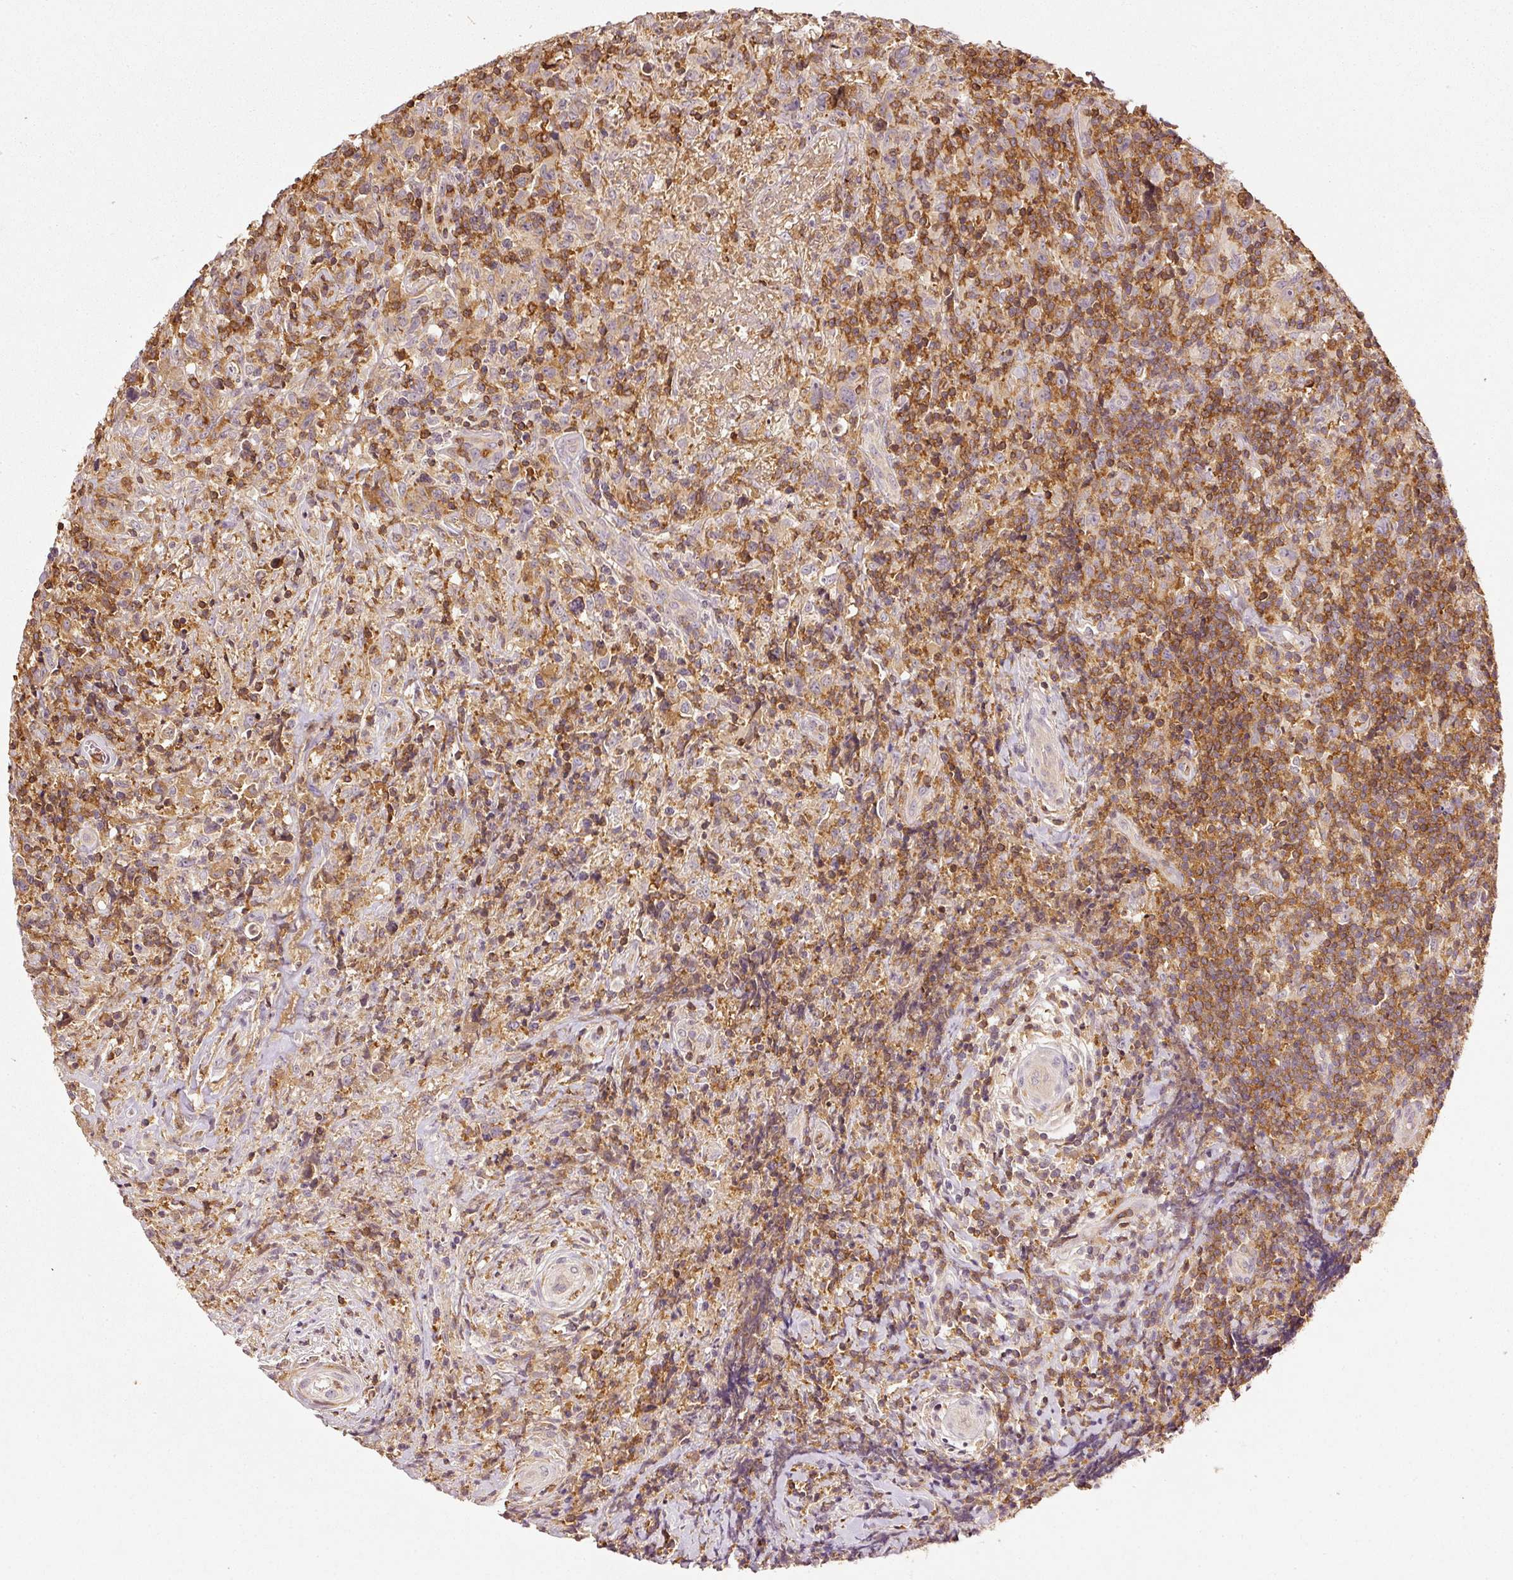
{"staining": {"intensity": "negative", "quantity": "none", "location": "none"}, "tissue": "lymphoma", "cell_type": "Tumor cells", "image_type": "cancer", "snomed": [{"axis": "morphology", "description": "Hodgkin's disease, NOS"}, {"axis": "topography", "description": "Lymph node"}], "caption": "Immunohistochemistry photomicrograph of neoplastic tissue: lymphoma stained with DAB reveals no significant protein positivity in tumor cells.", "gene": "EVL", "patient": {"sex": "female", "age": 18}}